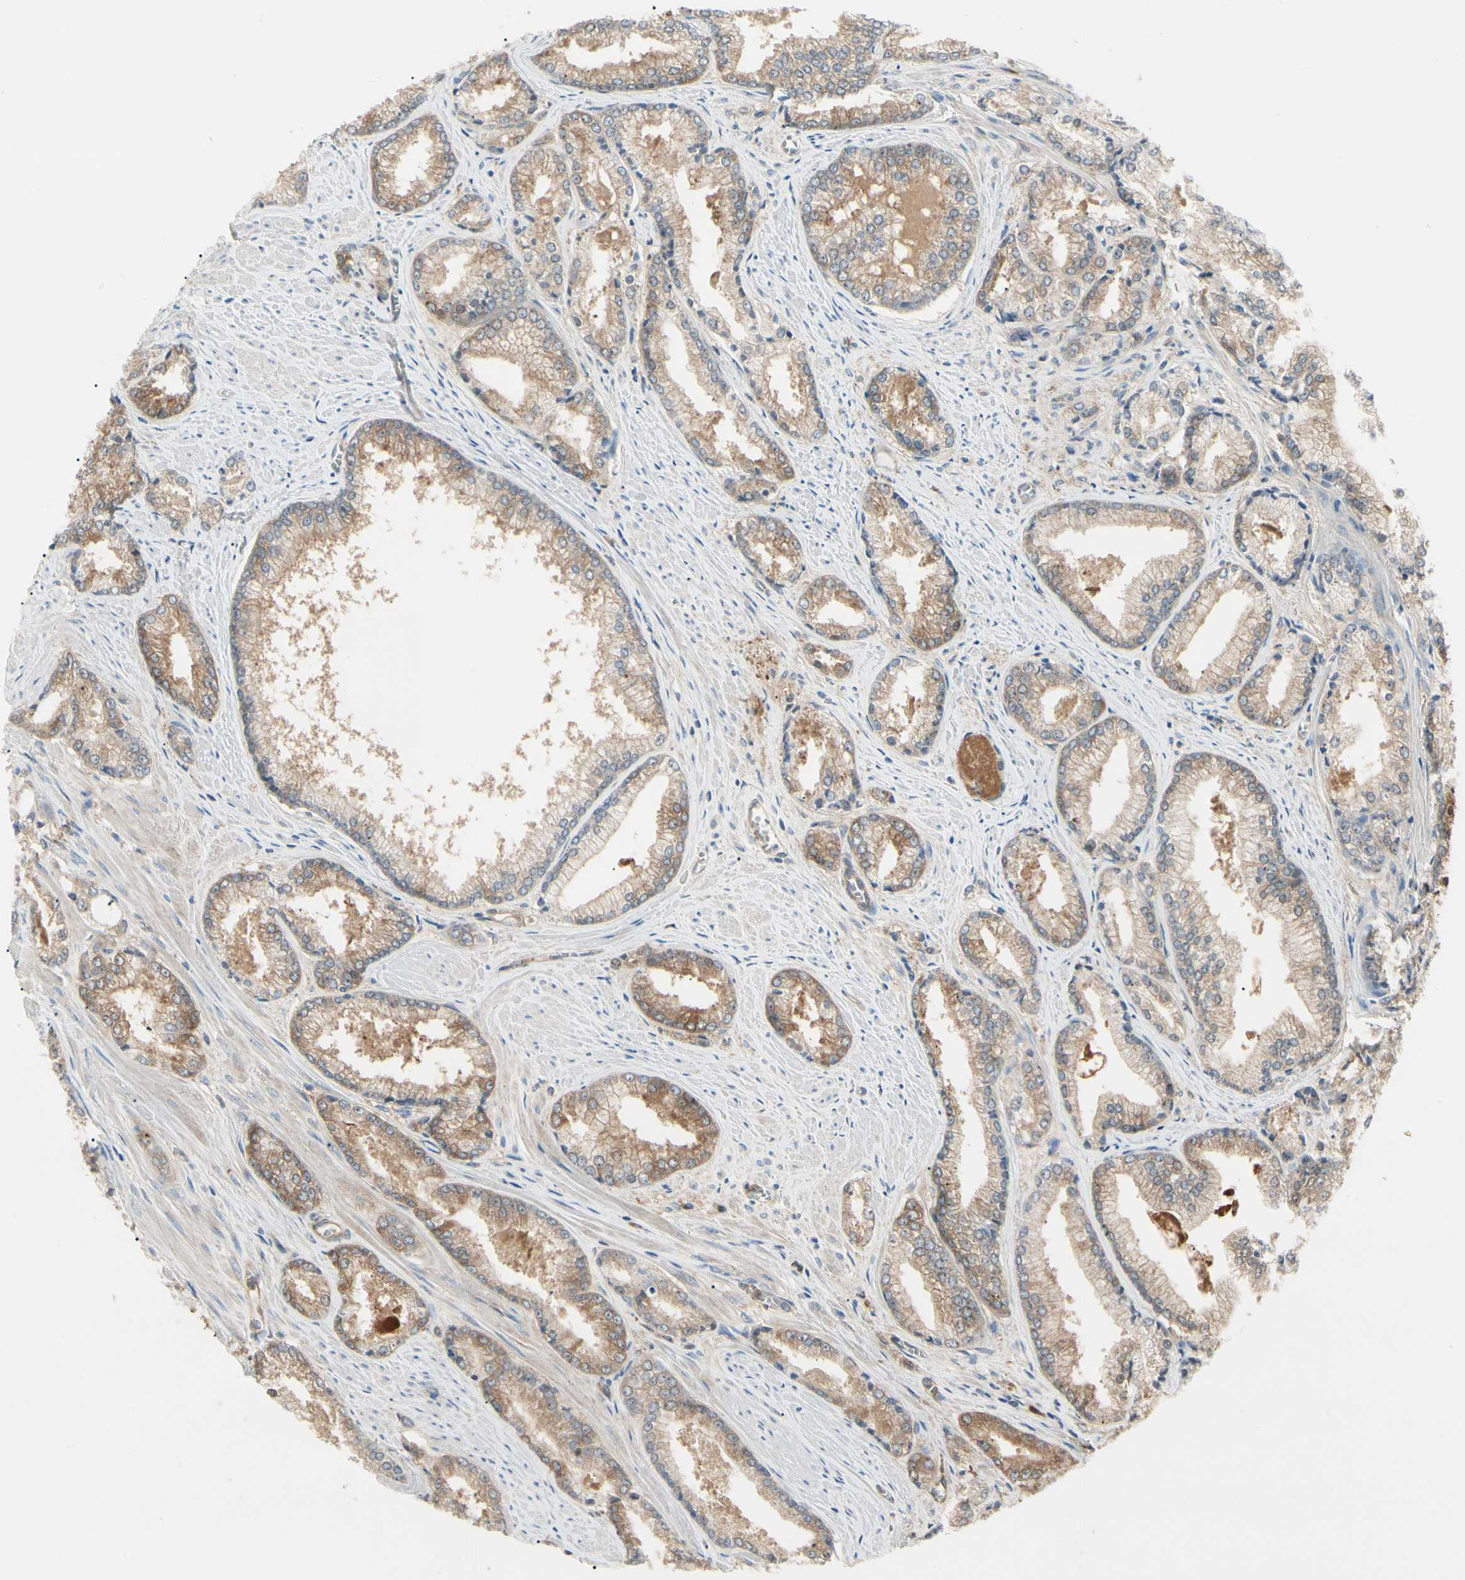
{"staining": {"intensity": "moderate", "quantity": ">75%", "location": "cytoplasmic/membranous"}, "tissue": "prostate cancer", "cell_type": "Tumor cells", "image_type": "cancer", "snomed": [{"axis": "morphology", "description": "Adenocarcinoma, Low grade"}, {"axis": "topography", "description": "Prostate"}], "caption": "The micrograph exhibits immunohistochemical staining of low-grade adenocarcinoma (prostate). There is moderate cytoplasmic/membranous expression is identified in approximately >75% of tumor cells. (DAB (3,3'-diaminobenzidine) = brown stain, brightfield microscopy at high magnification).", "gene": "NME1-NME2", "patient": {"sex": "male", "age": 64}}